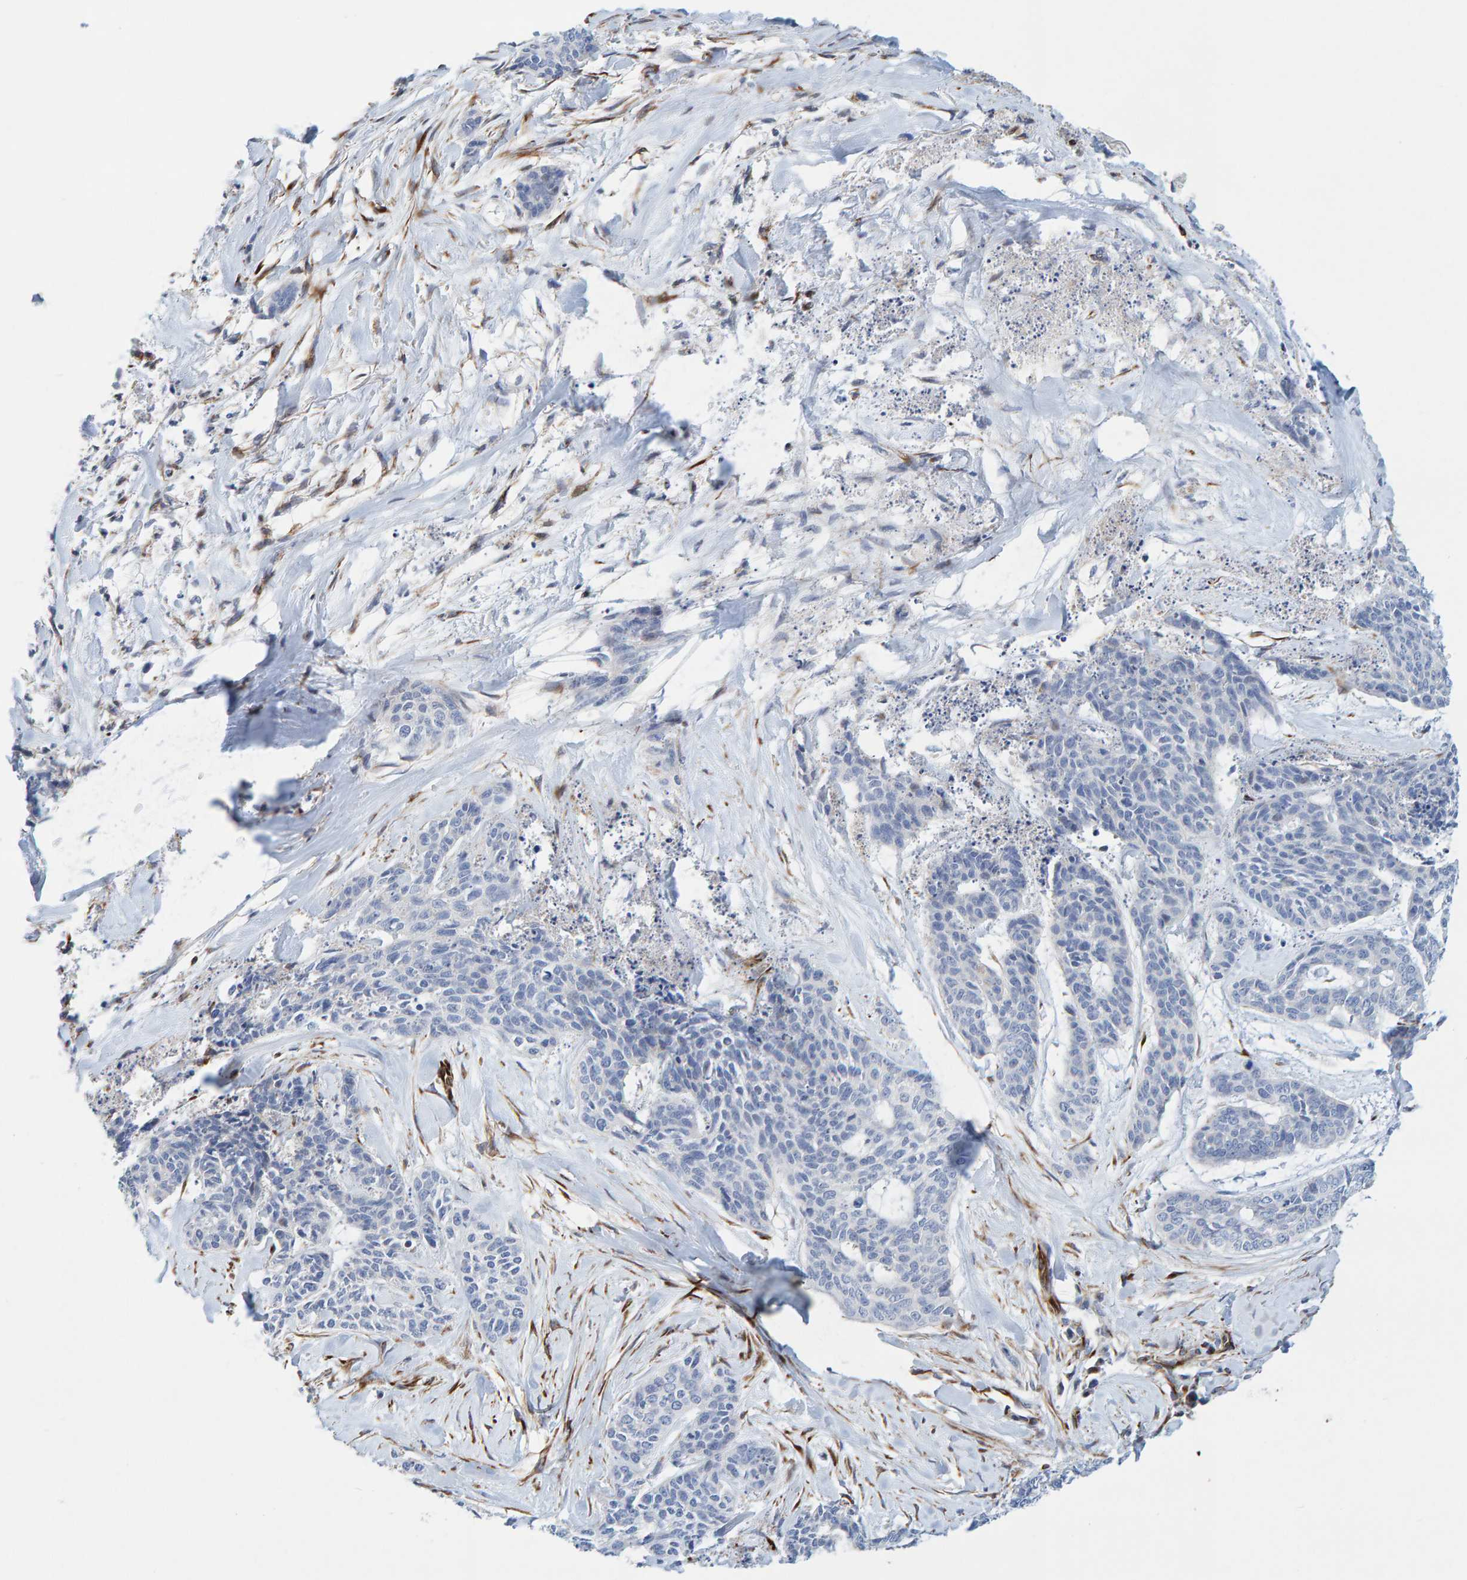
{"staining": {"intensity": "negative", "quantity": "none", "location": "none"}, "tissue": "skin cancer", "cell_type": "Tumor cells", "image_type": "cancer", "snomed": [{"axis": "morphology", "description": "Basal cell carcinoma"}, {"axis": "topography", "description": "Skin"}], "caption": "Immunohistochemistry (IHC) photomicrograph of human skin cancer (basal cell carcinoma) stained for a protein (brown), which reveals no expression in tumor cells. (DAB (3,3'-diaminobenzidine) immunohistochemistry visualized using brightfield microscopy, high magnification).", "gene": "POLG2", "patient": {"sex": "female", "age": 64}}